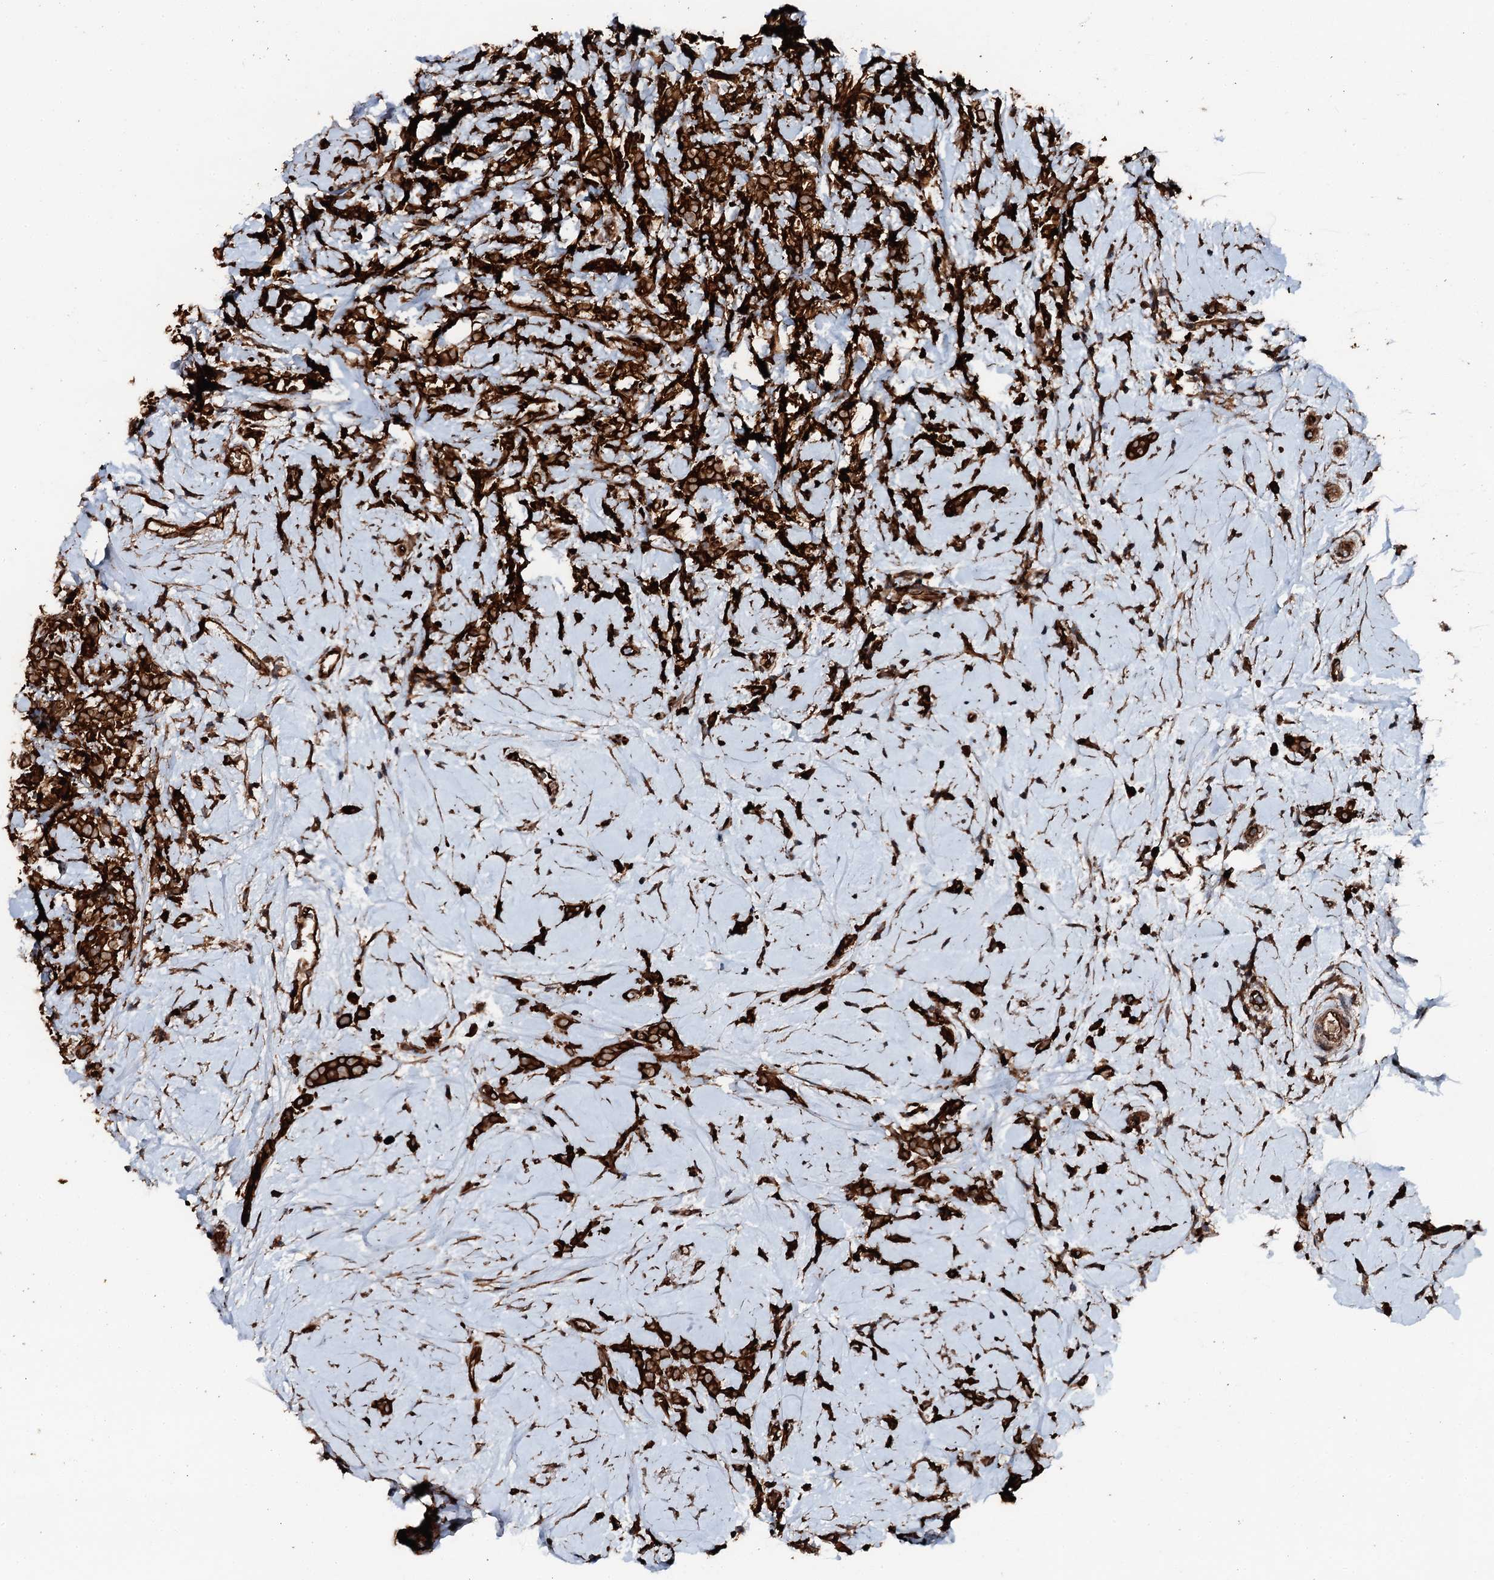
{"staining": {"intensity": "strong", "quantity": ">75%", "location": "cytoplasmic/membranous"}, "tissue": "breast cancer", "cell_type": "Tumor cells", "image_type": "cancer", "snomed": [{"axis": "morphology", "description": "Lobular carcinoma"}, {"axis": "topography", "description": "Breast"}], "caption": "Brown immunohistochemical staining in breast cancer (lobular carcinoma) exhibits strong cytoplasmic/membranous positivity in approximately >75% of tumor cells.", "gene": "FLYWCH1", "patient": {"sex": "female", "age": 58}}